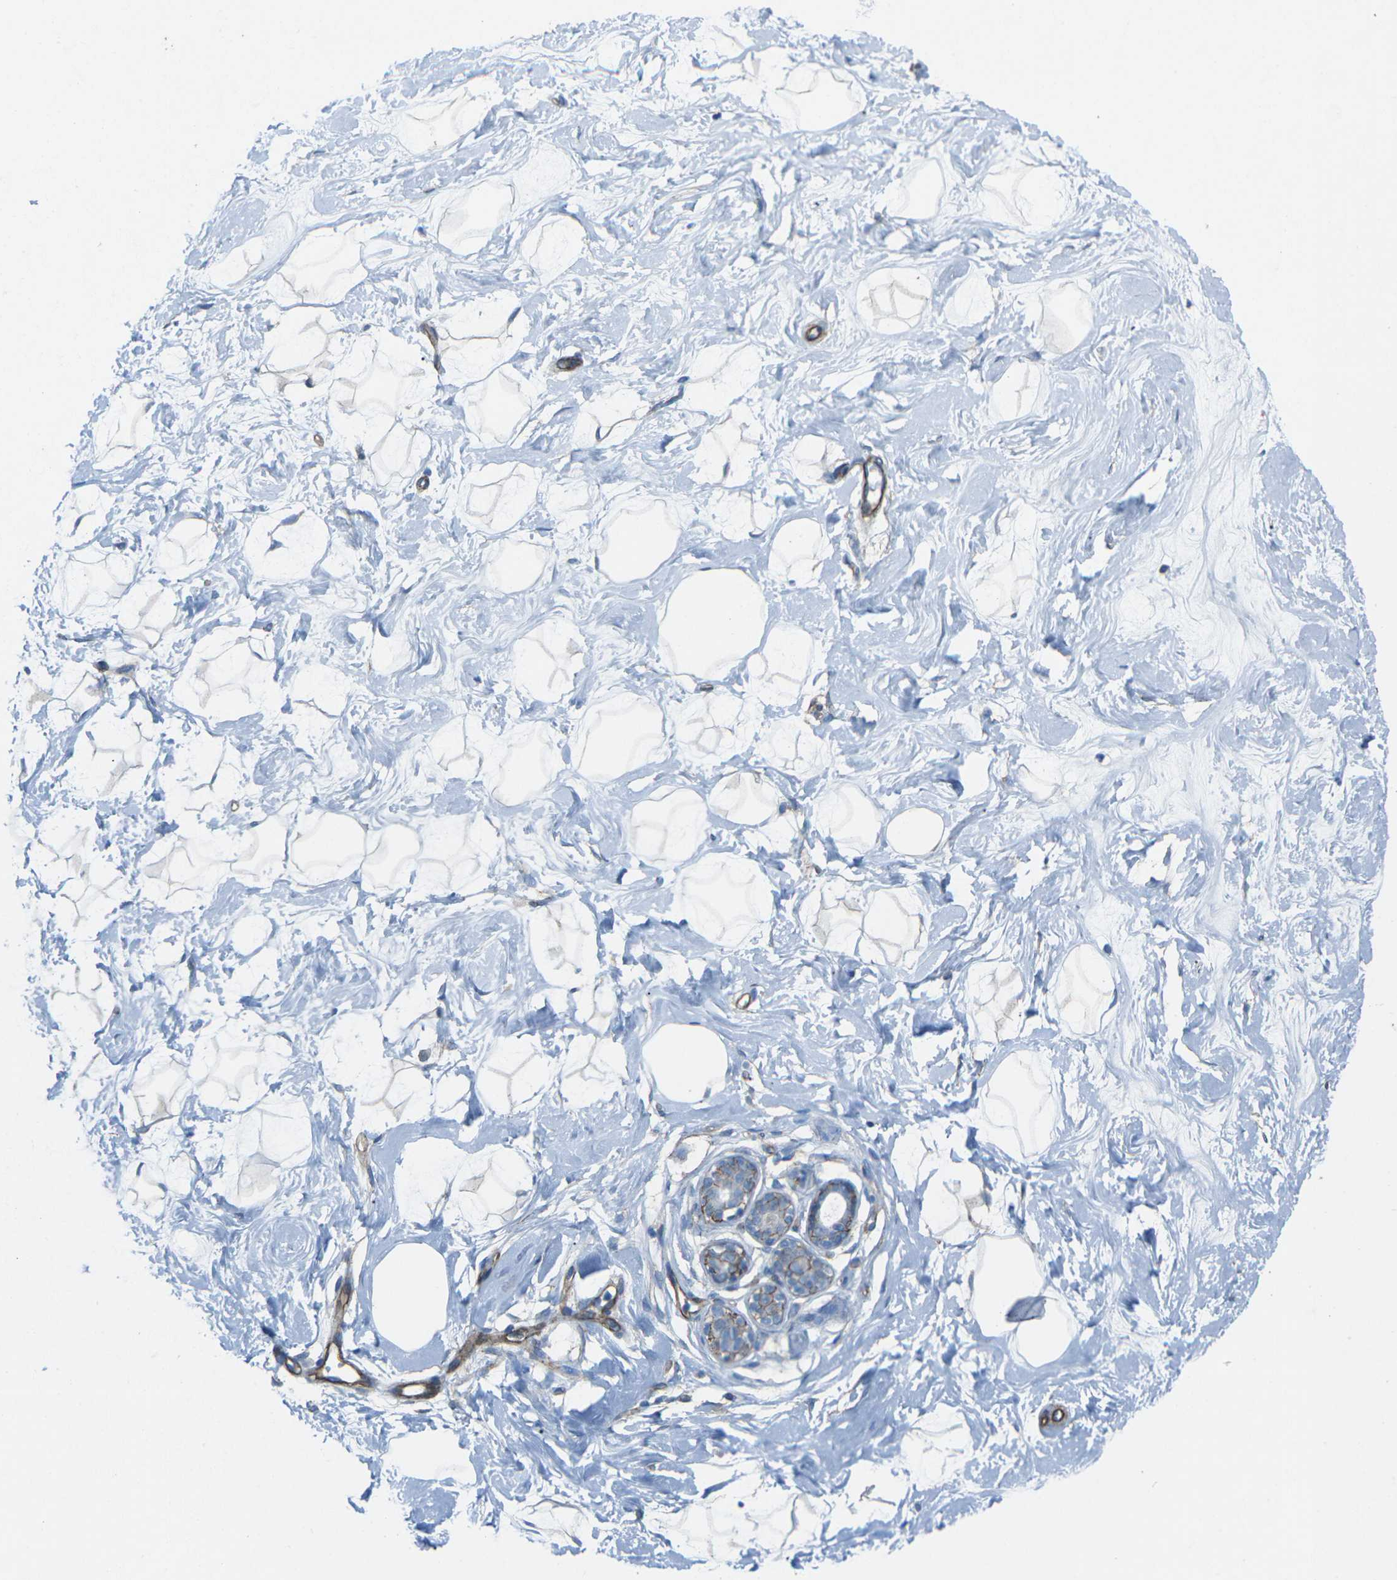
{"staining": {"intensity": "negative", "quantity": "none", "location": "none"}, "tissue": "breast", "cell_type": "Adipocytes", "image_type": "normal", "snomed": [{"axis": "morphology", "description": "Normal tissue, NOS"}, {"axis": "topography", "description": "Breast"}], "caption": "Immunohistochemistry (IHC) of normal human breast demonstrates no positivity in adipocytes.", "gene": "UTRN", "patient": {"sex": "female", "age": 23}}